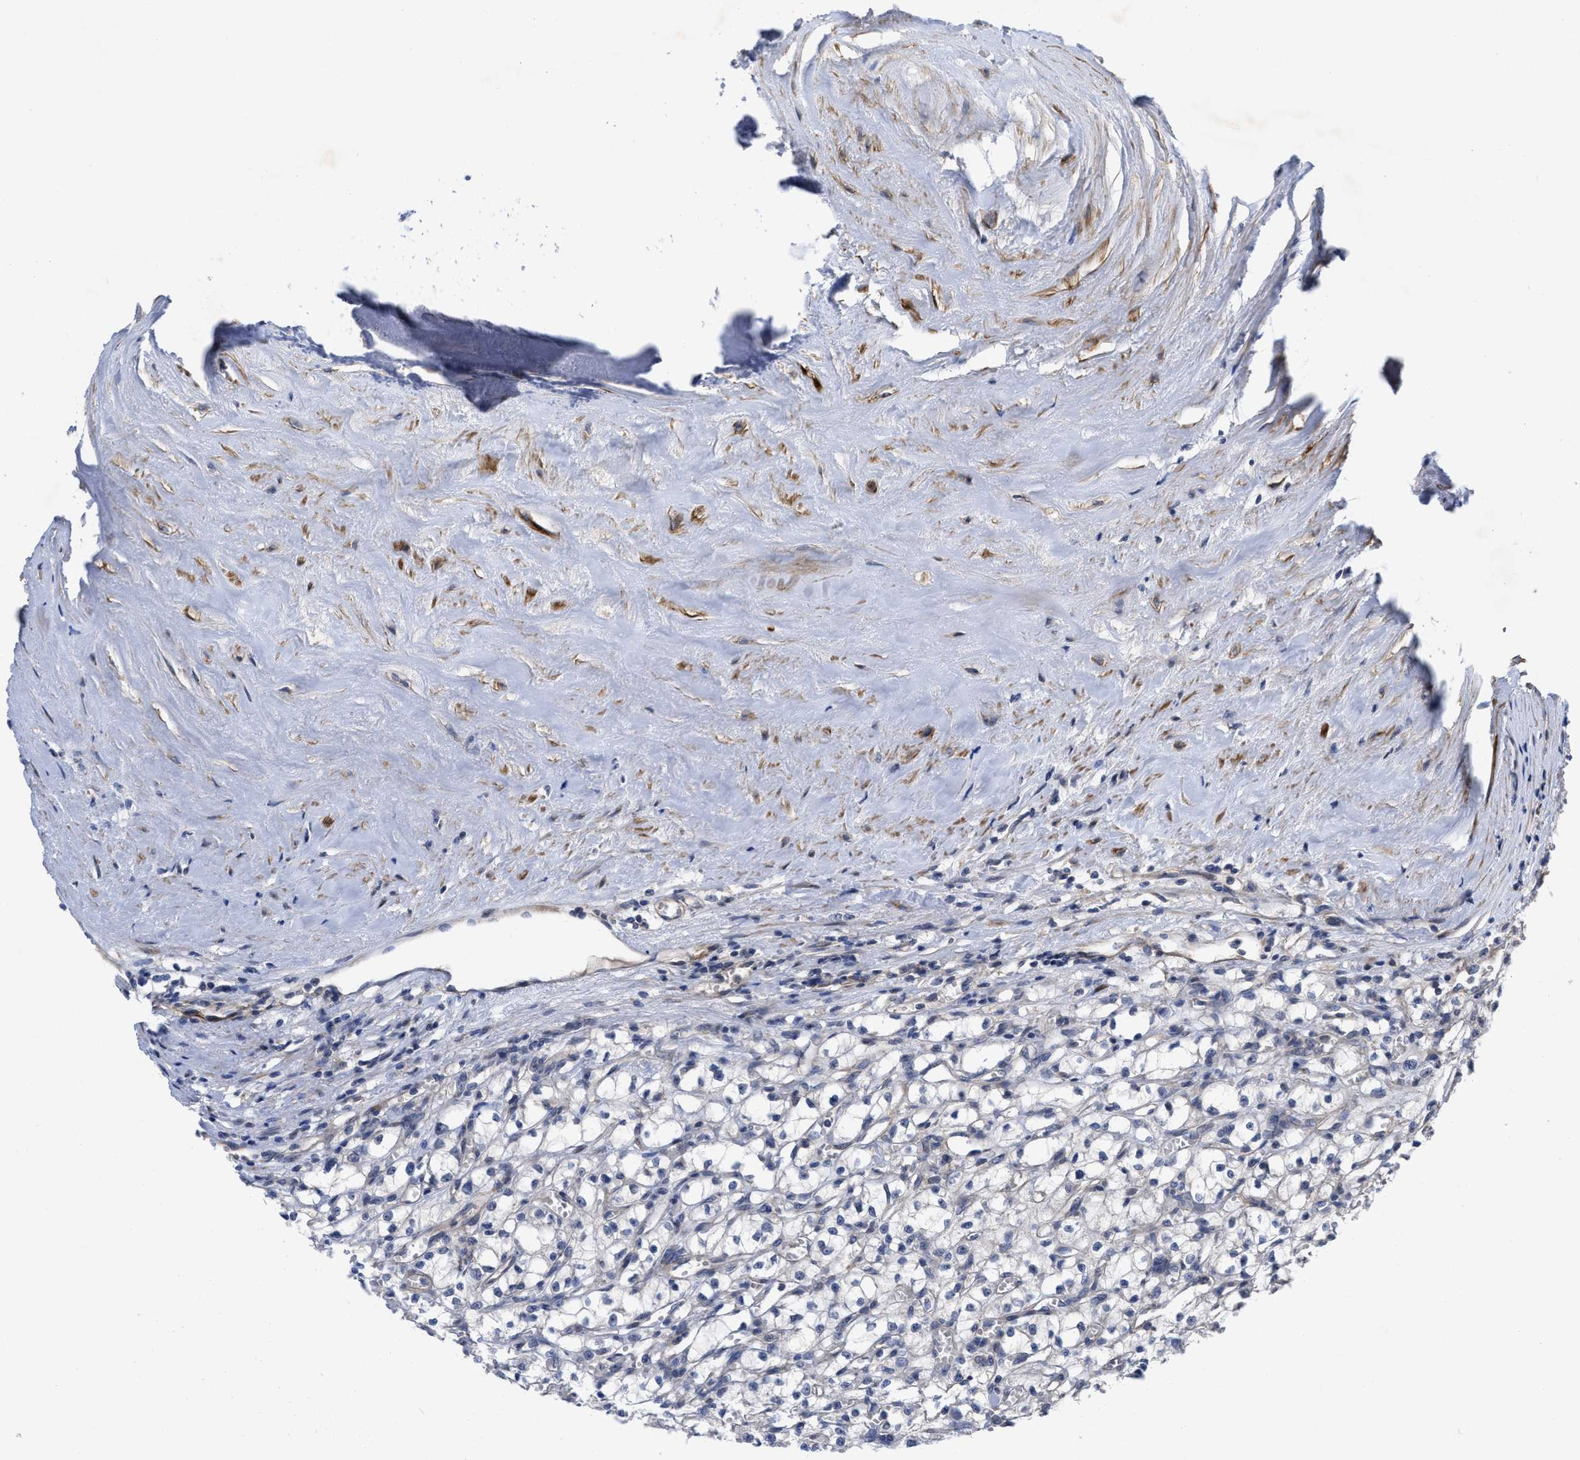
{"staining": {"intensity": "negative", "quantity": "none", "location": "none"}, "tissue": "renal cancer", "cell_type": "Tumor cells", "image_type": "cancer", "snomed": [{"axis": "morphology", "description": "Adenocarcinoma, NOS"}, {"axis": "topography", "description": "Kidney"}], "caption": "DAB (3,3'-diaminobenzidine) immunohistochemical staining of human renal cancer shows no significant expression in tumor cells. (DAB (3,3'-diaminobenzidine) IHC visualized using brightfield microscopy, high magnification).", "gene": "ARHGEF26", "patient": {"sex": "male", "age": 56}}